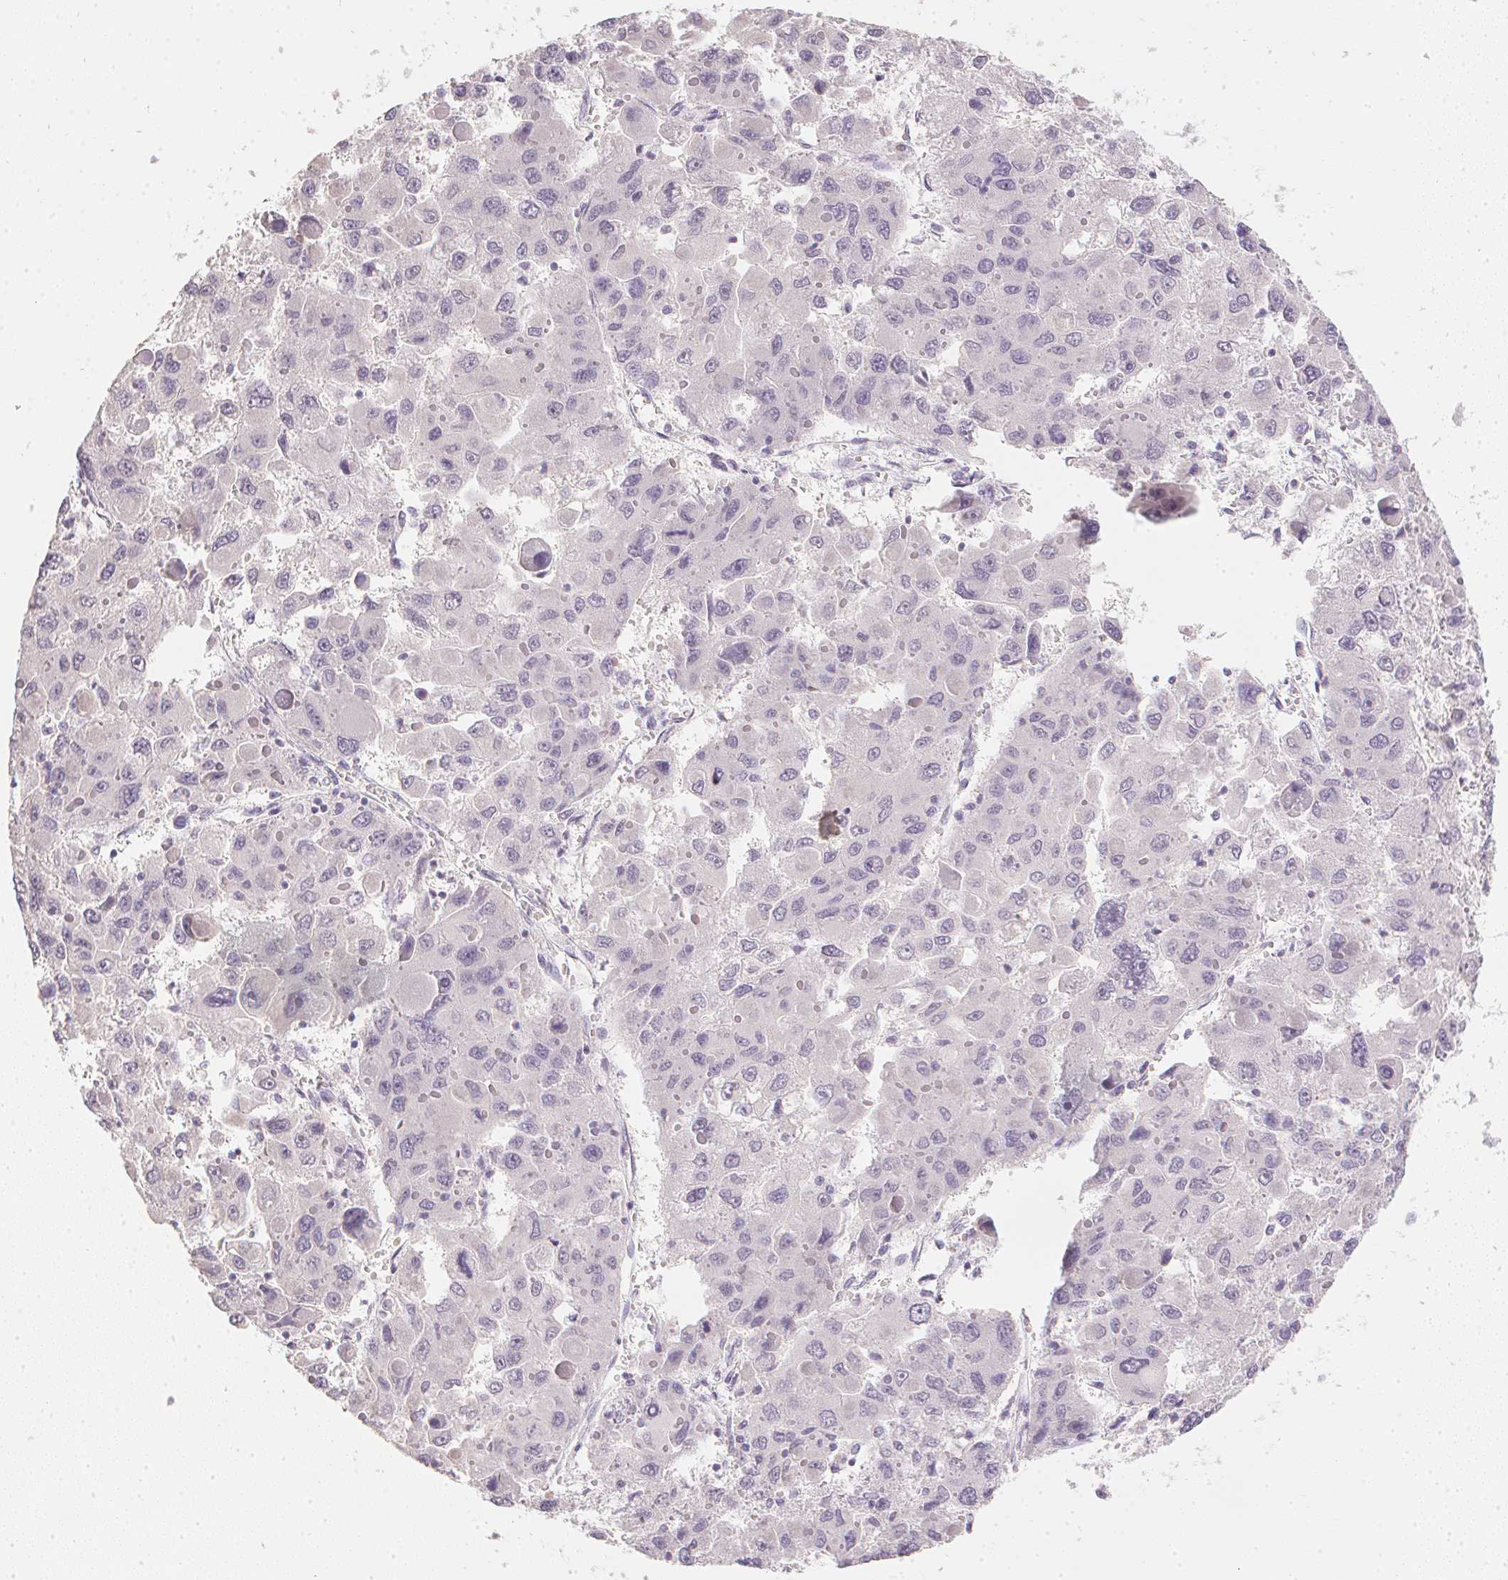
{"staining": {"intensity": "negative", "quantity": "none", "location": "none"}, "tissue": "liver cancer", "cell_type": "Tumor cells", "image_type": "cancer", "snomed": [{"axis": "morphology", "description": "Carcinoma, Hepatocellular, NOS"}, {"axis": "topography", "description": "Liver"}], "caption": "DAB immunohistochemical staining of human liver hepatocellular carcinoma shows no significant staining in tumor cells.", "gene": "PPY", "patient": {"sex": "female", "age": 41}}